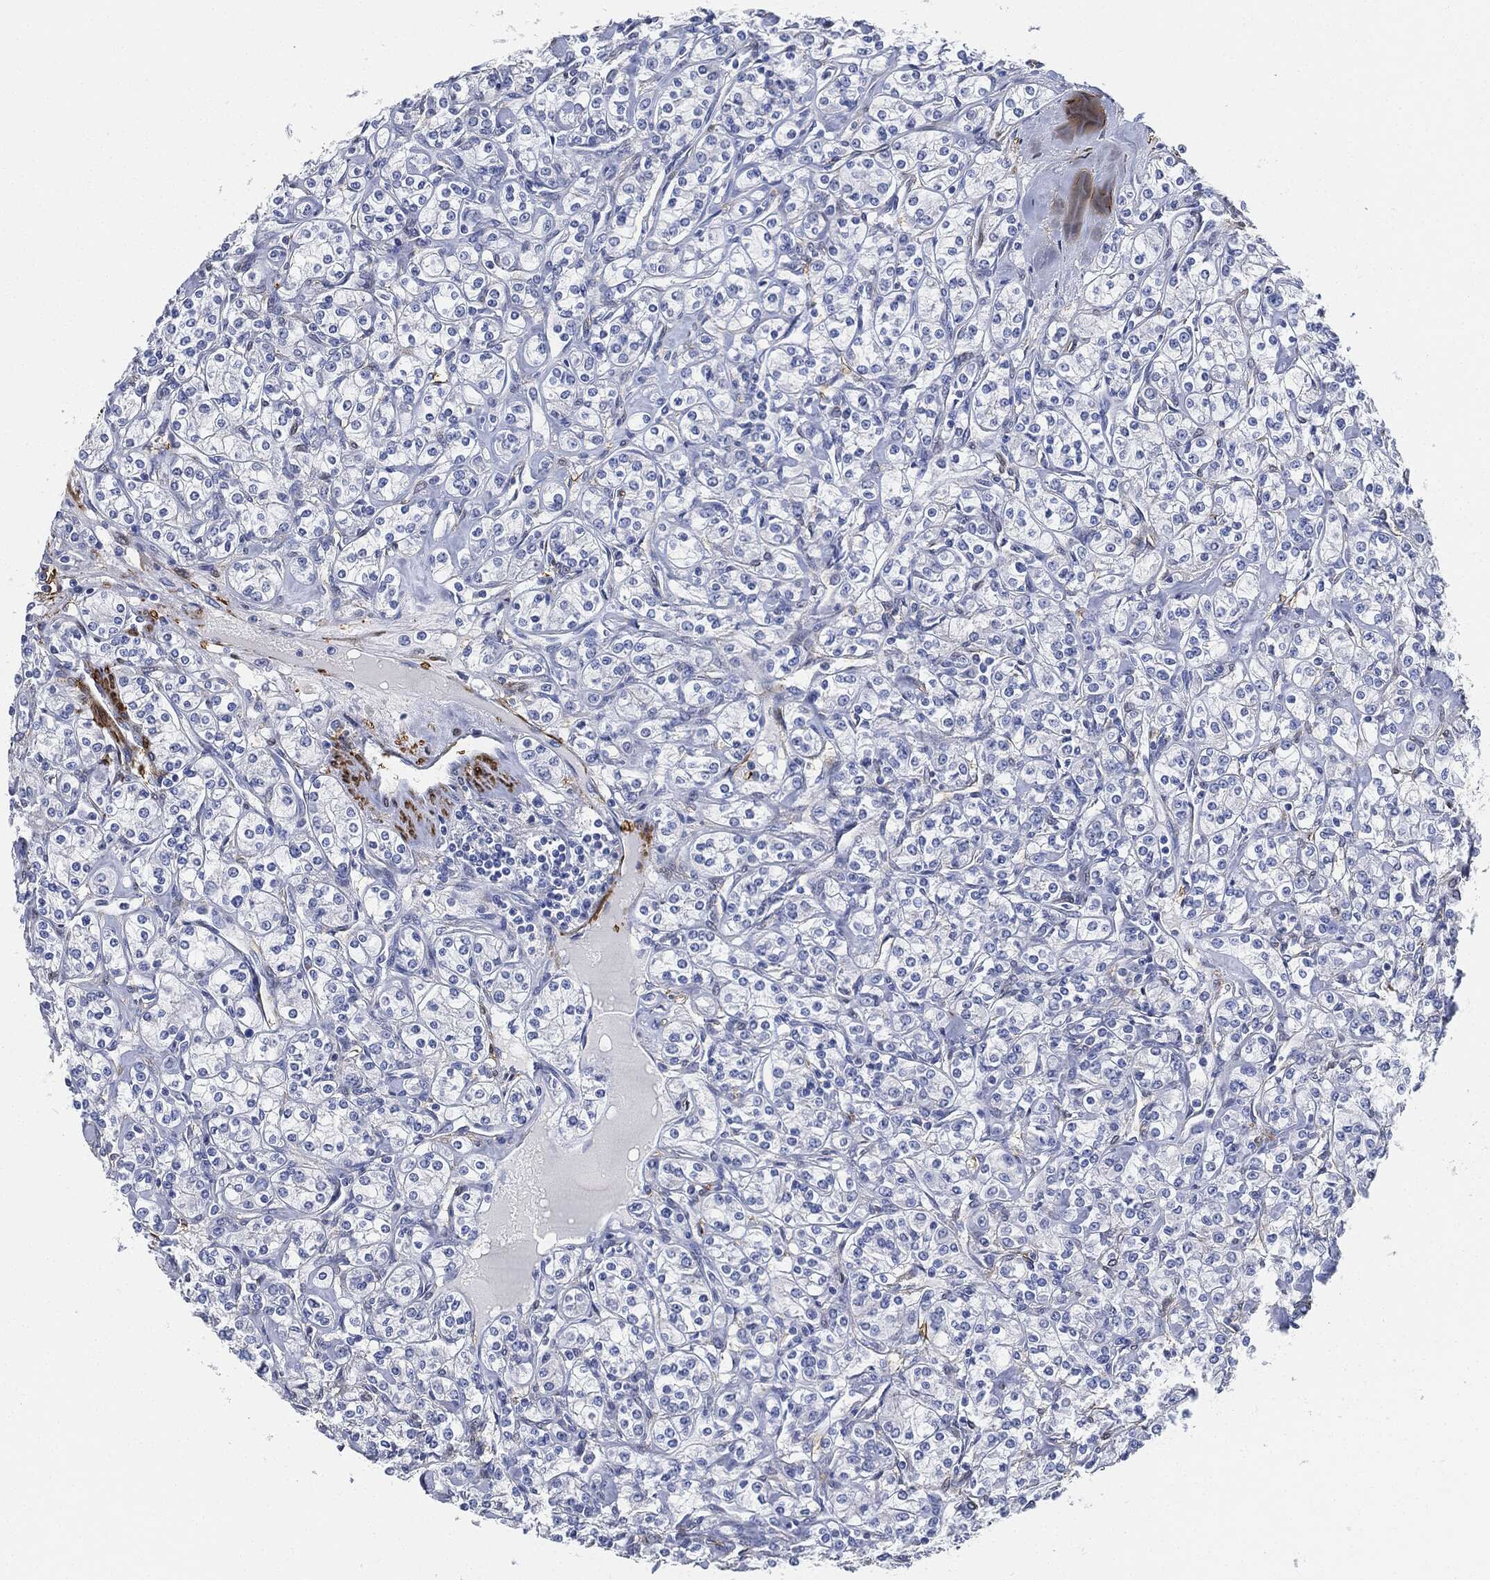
{"staining": {"intensity": "negative", "quantity": "none", "location": "none"}, "tissue": "renal cancer", "cell_type": "Tumor cells", "image_type": "cancer", "snomed": [{"axis": "morphology", "description": "Adenocarcinoma, NOS"}, {"axis": "topography", "description": "Kidney"}], "caption": "An immunohistochemistry micrograph of renal cancer is shown. There is no staining in tumor cells of renal cancer.", "gene": "TAGLN", "patient": {"sex": "male", "age": 77}}